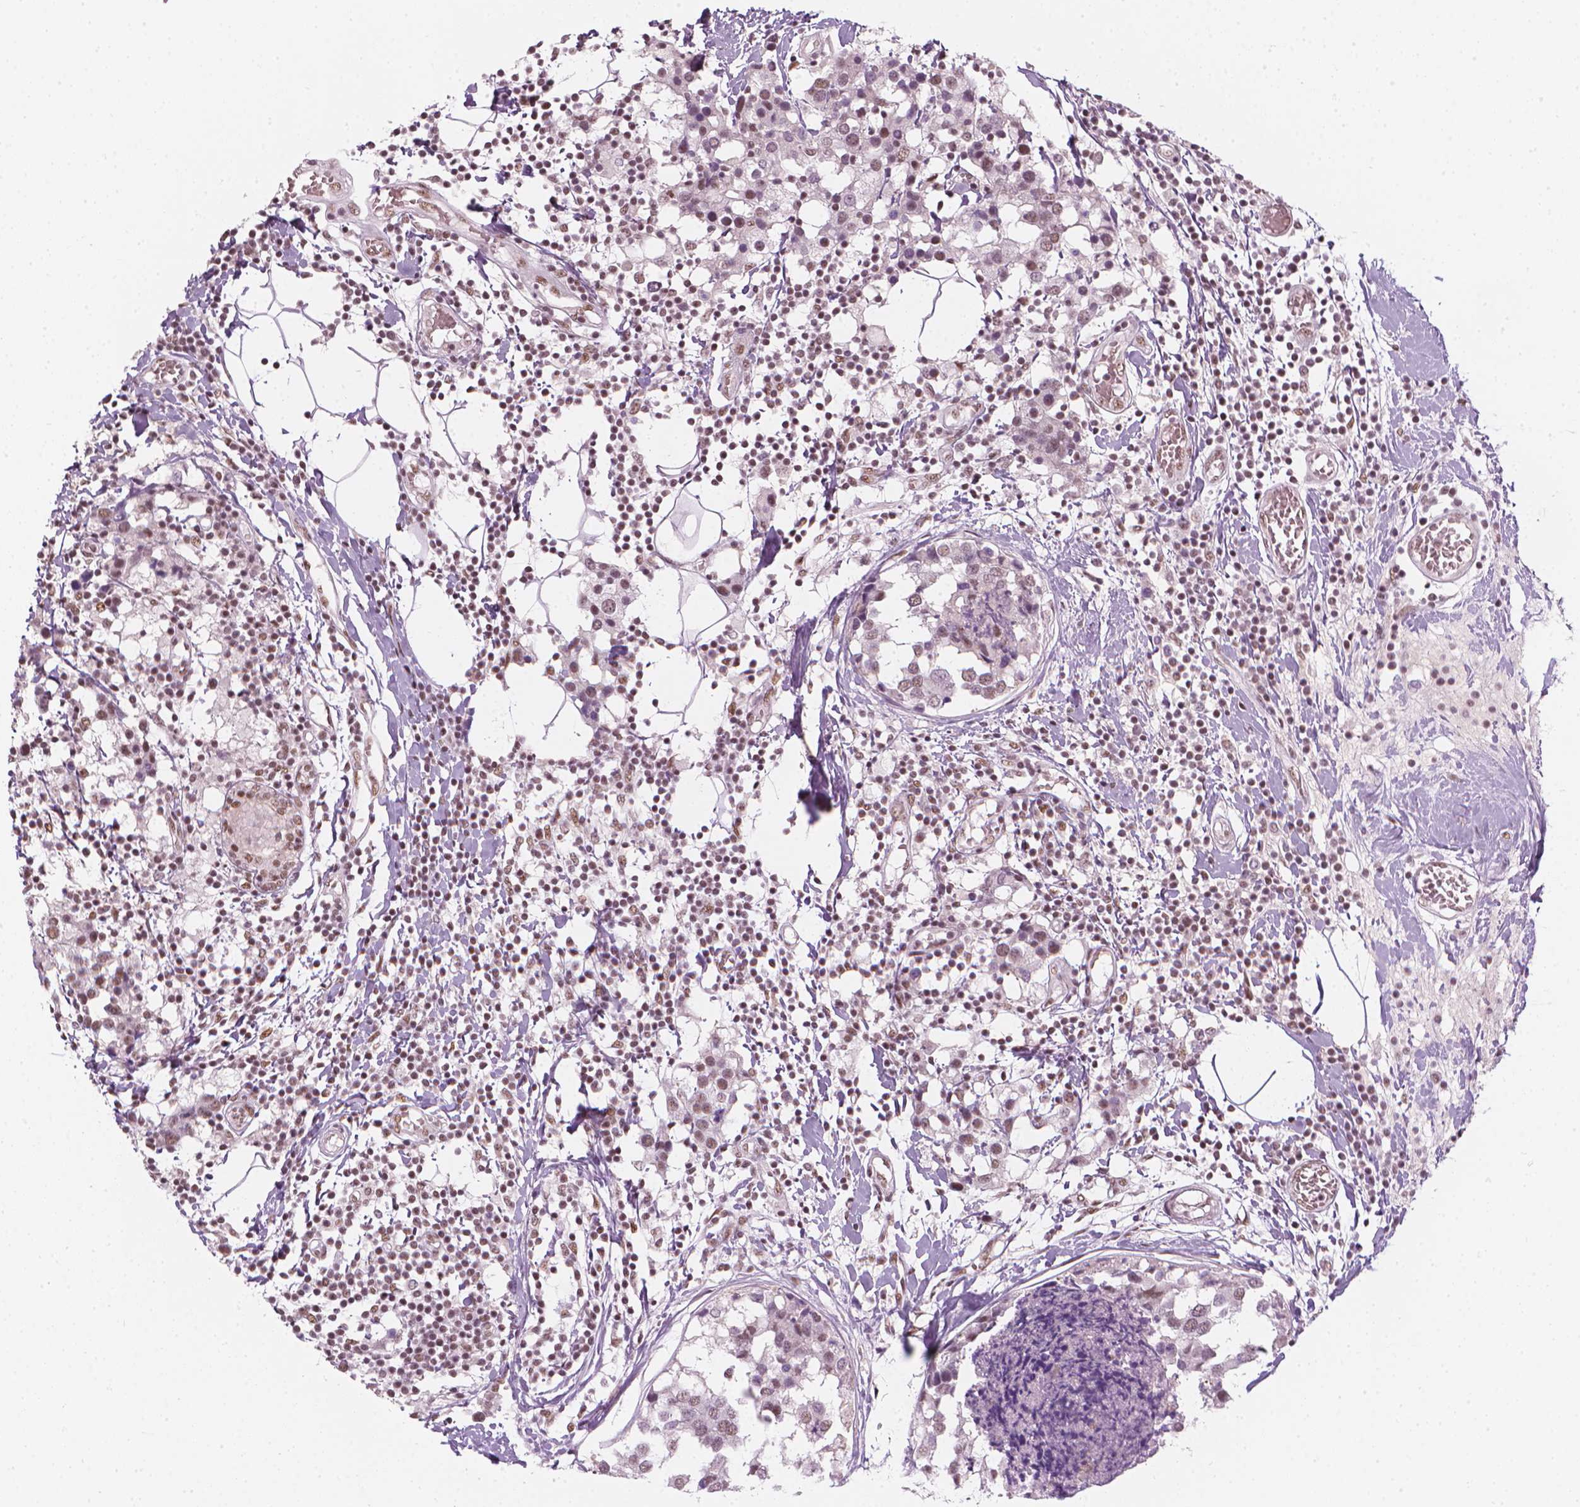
{"staining": {"intensity": "weak", "quantity": ">75%", "location": "nuclear"}, "tissue": "breast cancer", "cell_type": "Tumor cells", "image_type": "cancer", "snomed": [{"axis": "morphology", "description": "Lobular carcinoma"}, {"axis": "topography", "description": "Breast"}], "caption": "The immunohistochemical stain highlights weak nuclear positivity in tumor cells of breast cancer tissue.", "gene": "ELF2", "patient": {"sex": "female", "age": 59}}